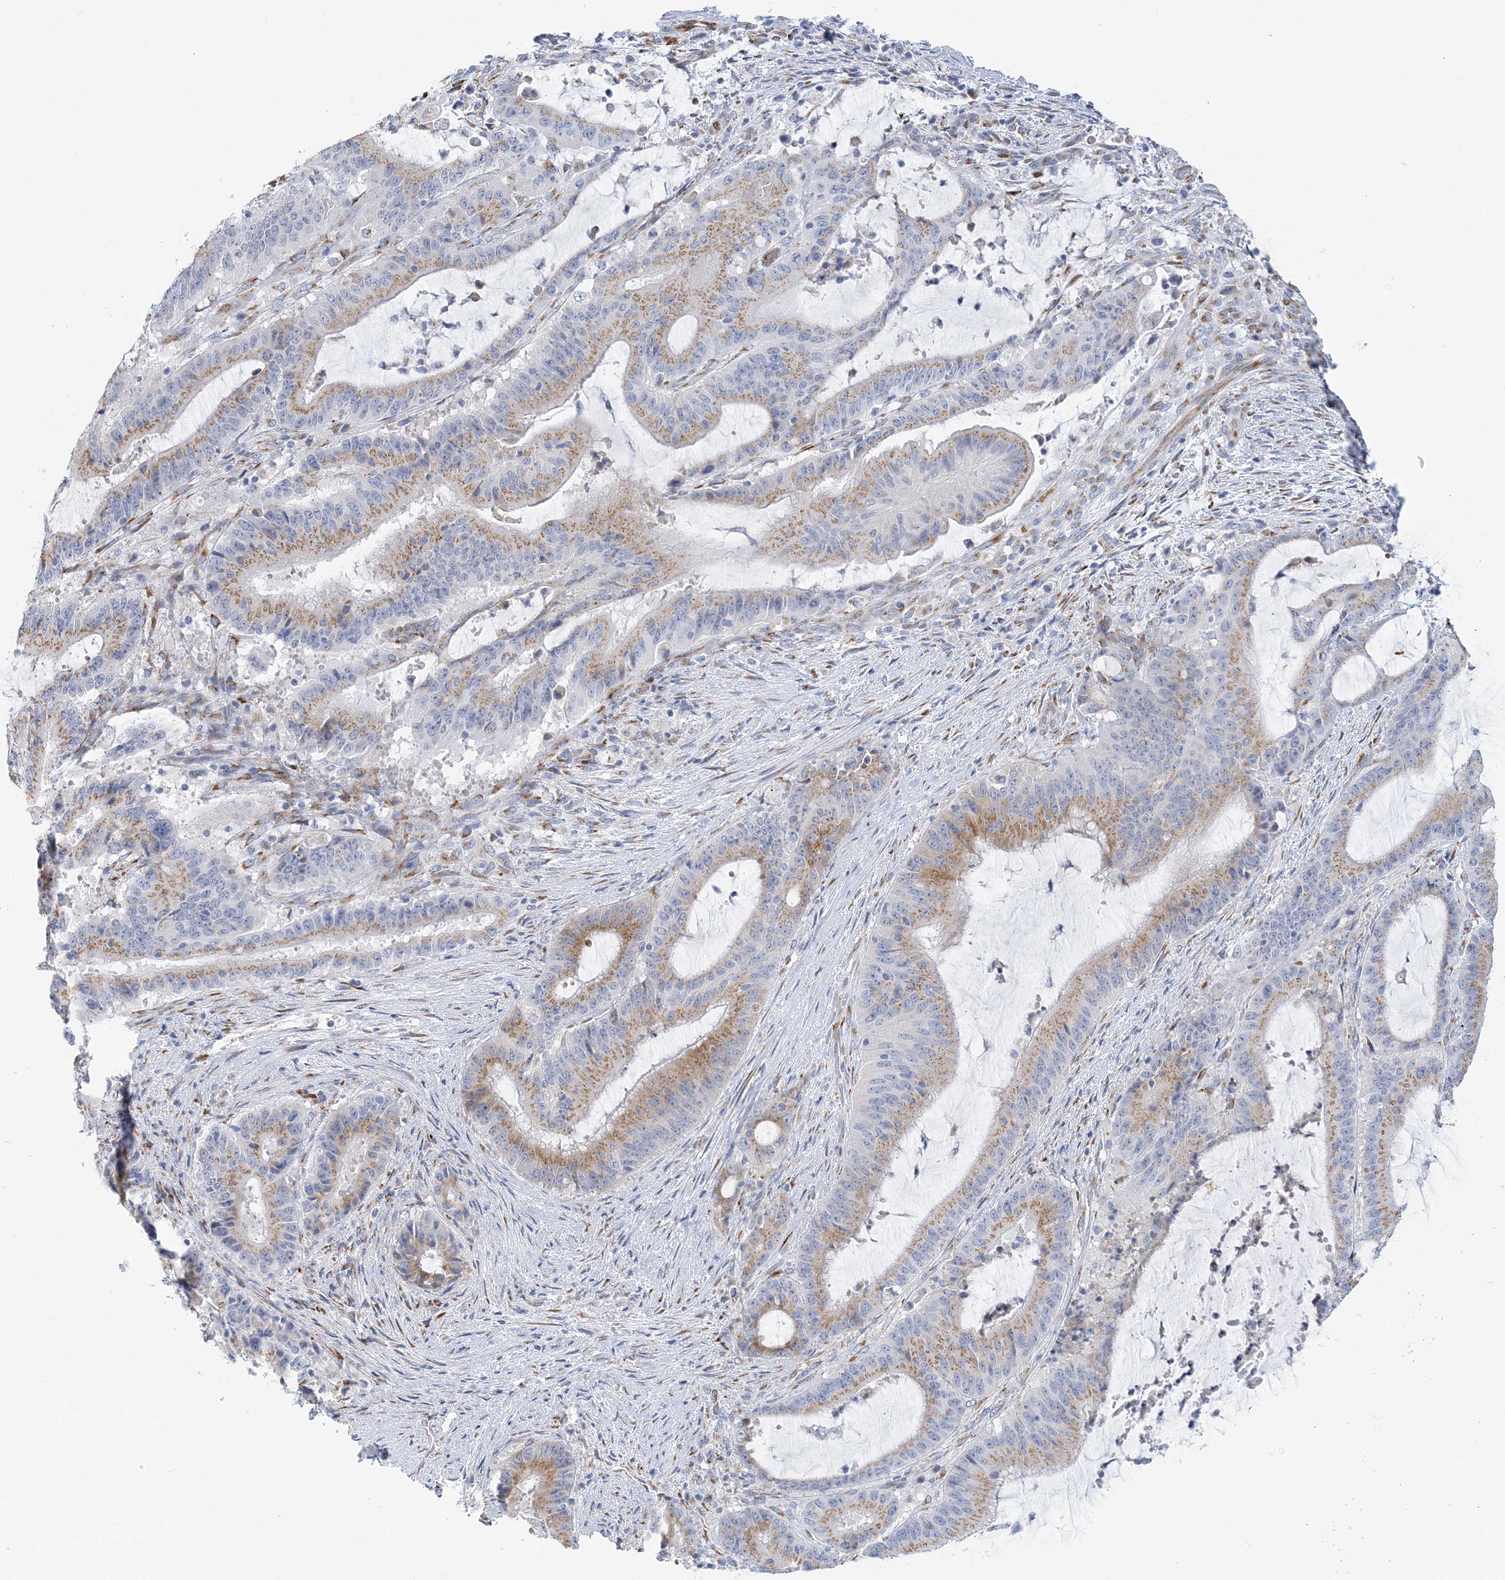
{"staining": {"intensity": "moderate", "quantity": ">75%", "location": "cytoplasmic/membranous"}, "tissue": "liver cancer", "cell_type": "Tumor cells", "image_type": "cancer", "snomed": [{"axis": "morphology", "description": "Normal tissue, NOS"}, {"axis": "morphology", "description": "Cholangiocarcinoma"}, {"axis": "topography", "description": "Liver"}, {"axis": "topography", "description": "Peripheral nerve tissue"}], "caption": "The photomicrograph demonstrates immunohistochemical staining of liver cancer (cholangiocarcinoma). There is moderate cytoplasmic/membranous expression is present in about >75% of tumor cells.", "gene": "PLEKHG4B", "patient": {"sex": "female", "age": 73}}